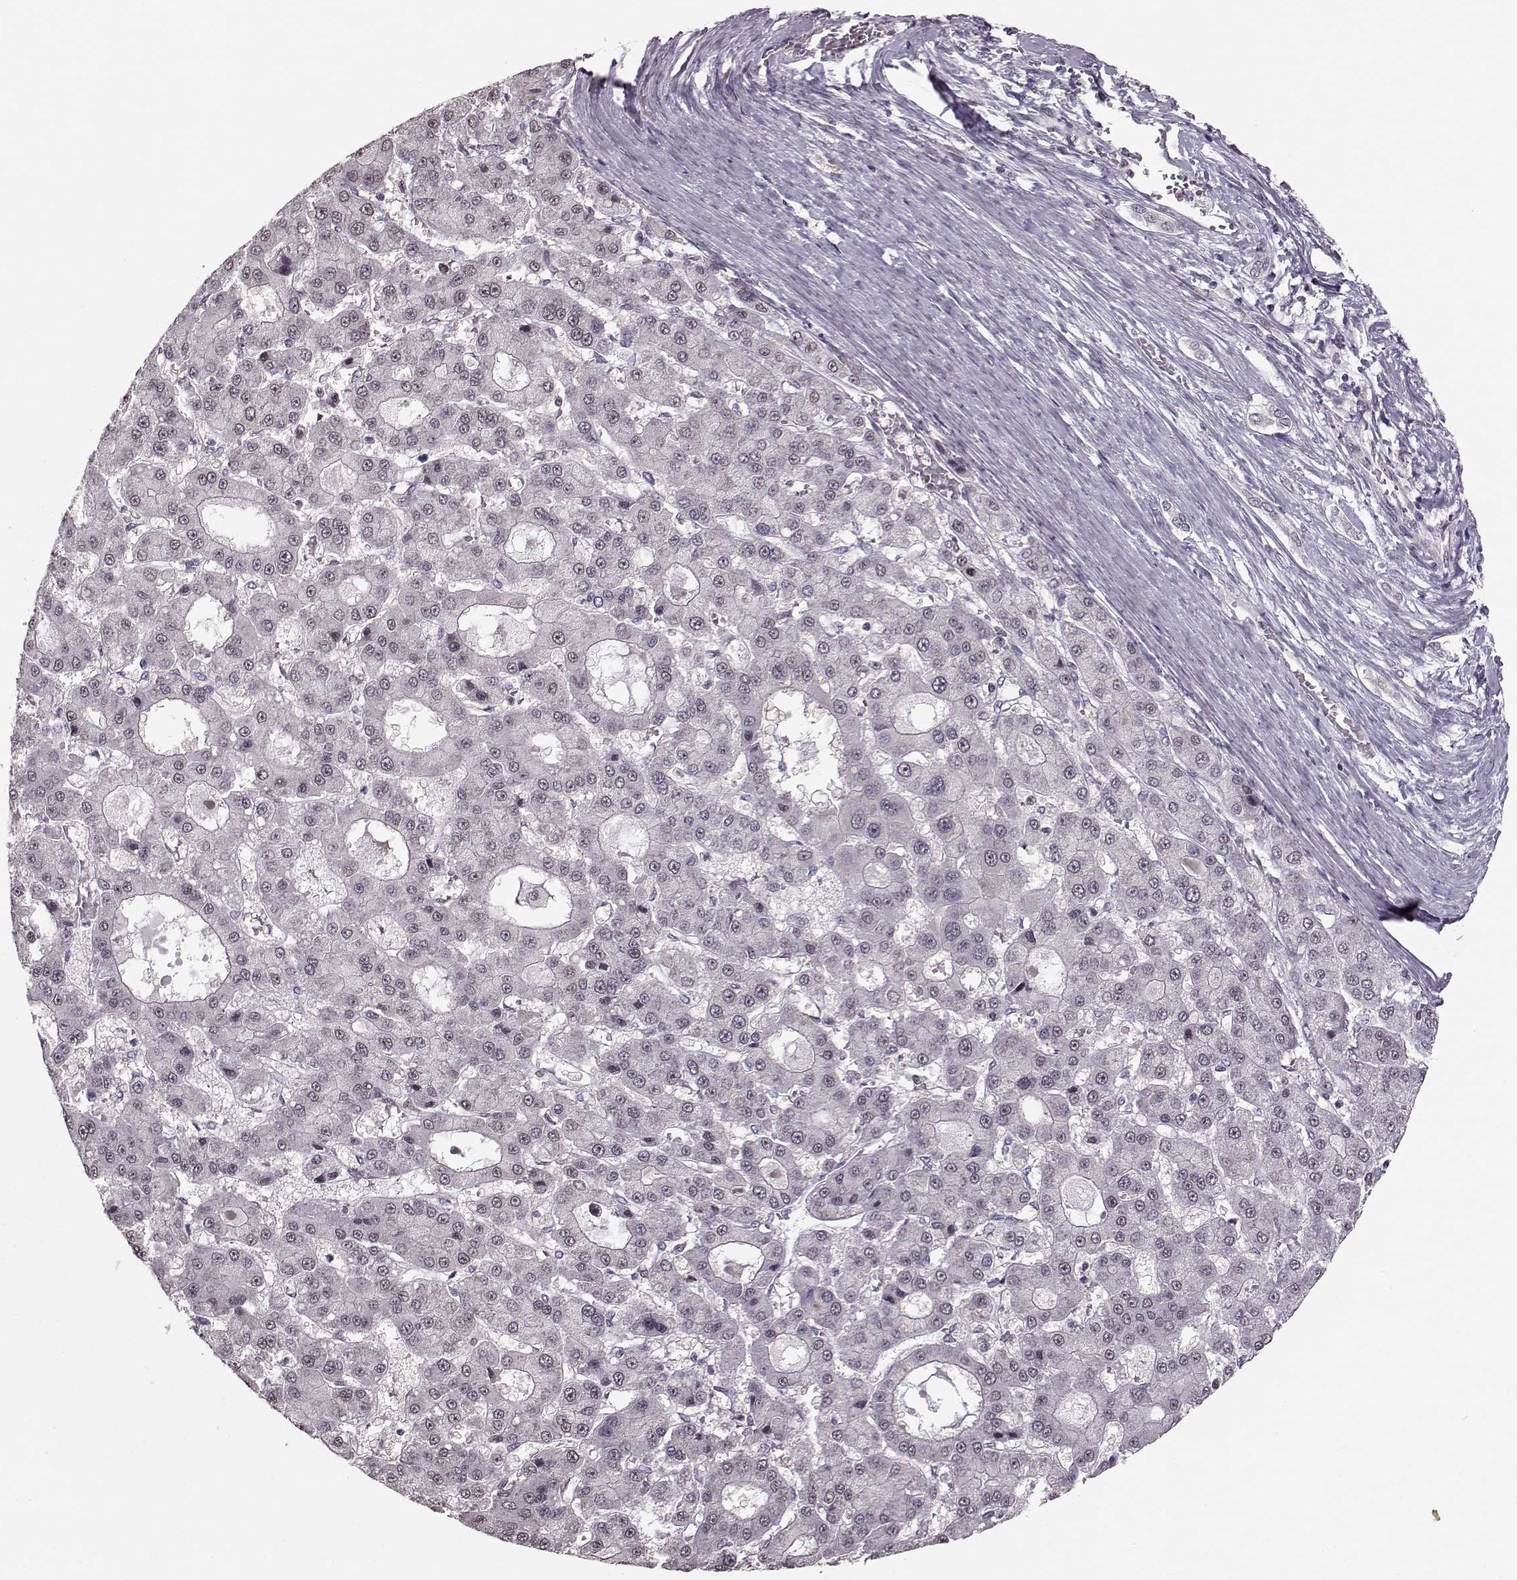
{"staining": {"intensity": "moderate", "quantity": "<25%", "location": "nuclear"}, "tissue": "liver cancer", "cell_type": "Tumor cells", "image_type": "cancer", "snomed": [{"axis": "morphology", "description": "Carcinoma, Hepatocellular, NOS"}, {"axis": "topography", "description": "Liver"}], "caption": "Human hepatocellular carcinoma (liver) stained for a protein (brown) reveals moderate nuclear positive expression in approximately <25% of tumor cells.", "gene": "KLF6", "patient": {"sex": "male", "age": 70}}